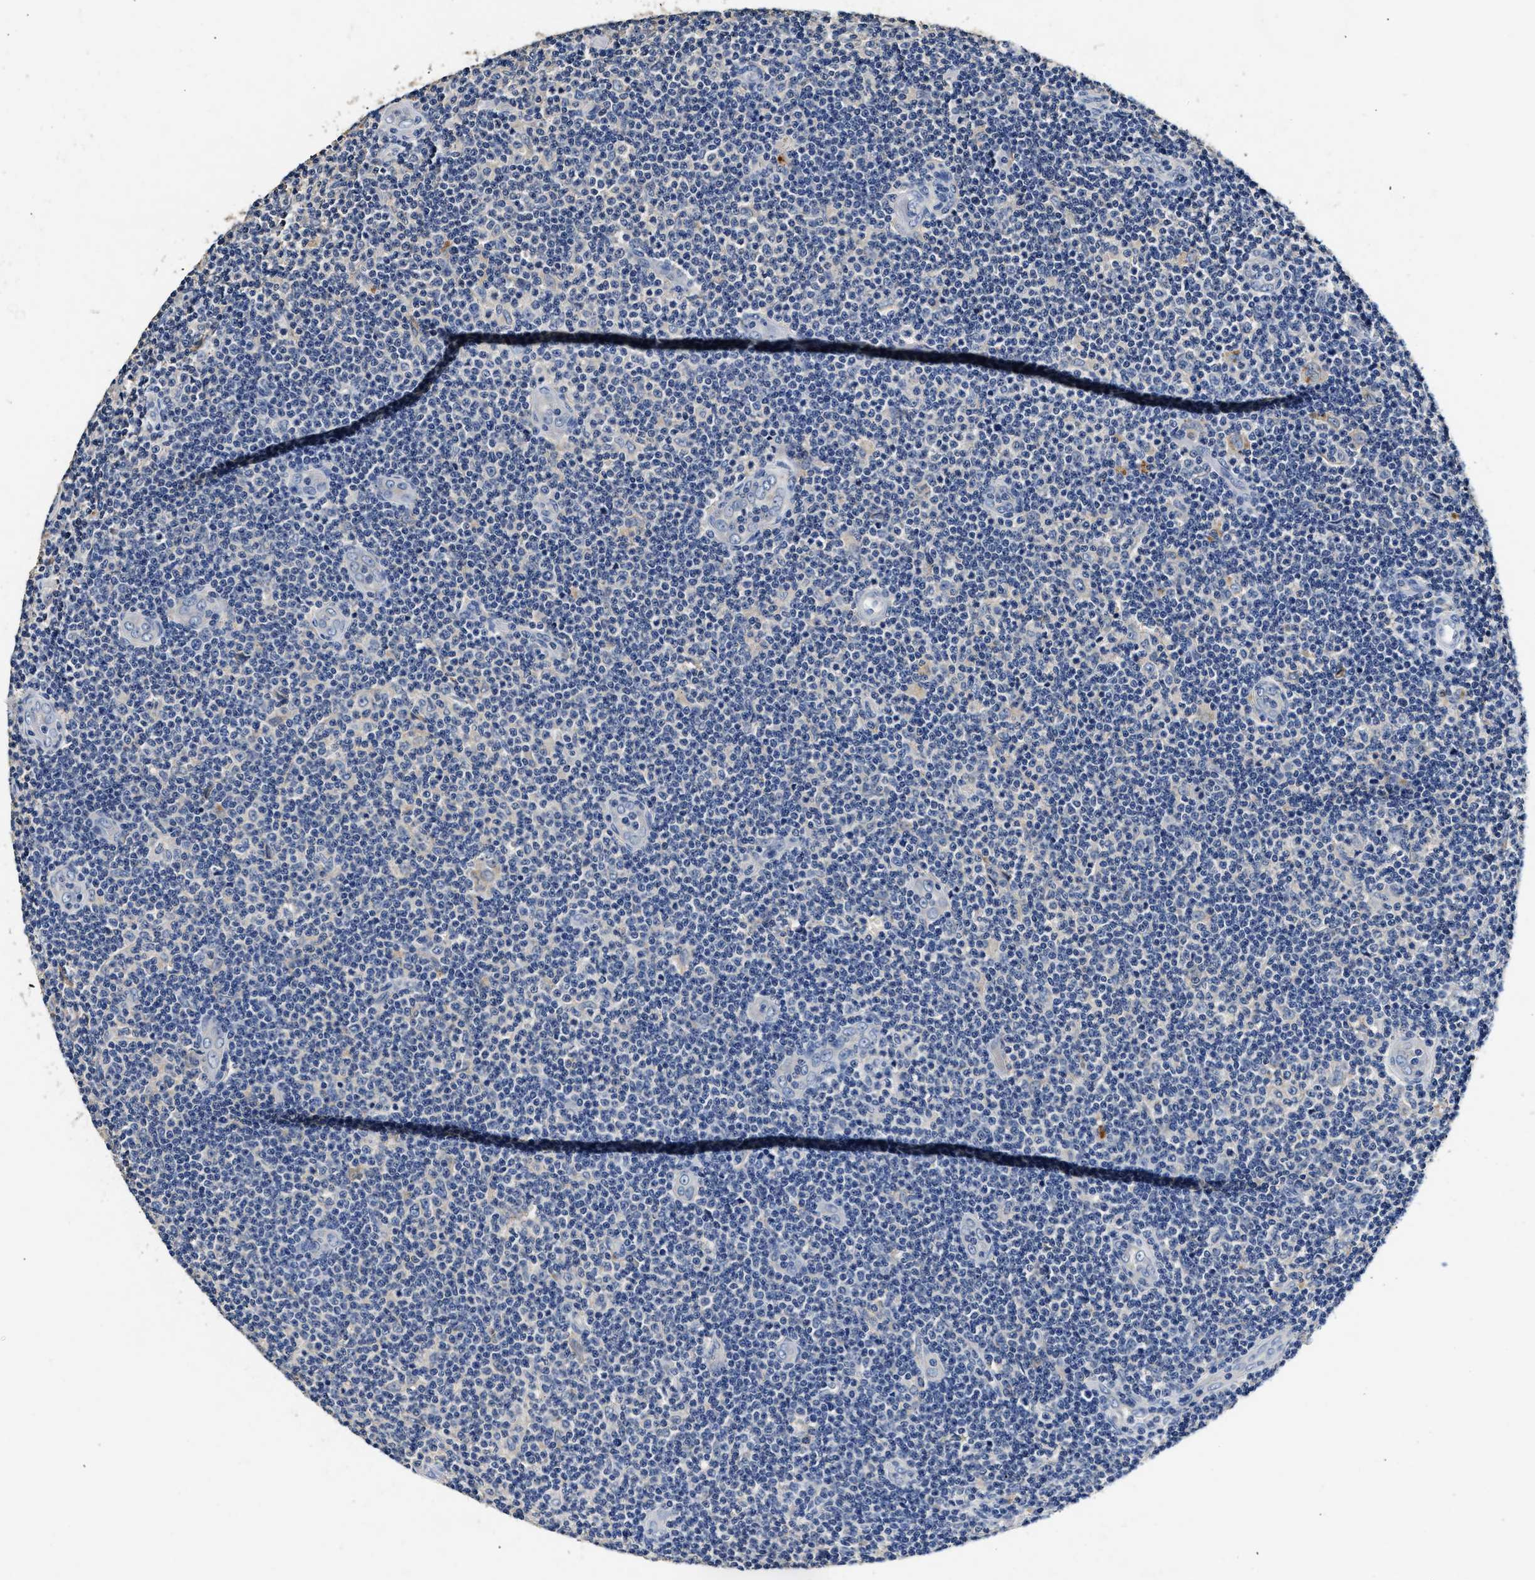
{"staining": {"intensity": "negative", "quantity": "none", "location": "none"}, "tissue": "lymphoma", "cell_type": "Tumor cells", "image_type": "cancer", "snomed": [{"axis": "morphology", "description": "Malignant lymphoma, non-Hodgkin's type, Low grade"}, {"axis": "topography", "description": "Lymph node"}], "caption": "Photomicrograph shows no significant protein positivity in tumor cells of lymphoma.", "gene": "SLCO2B1", "patient": {"sex": "male", "age": 83}}